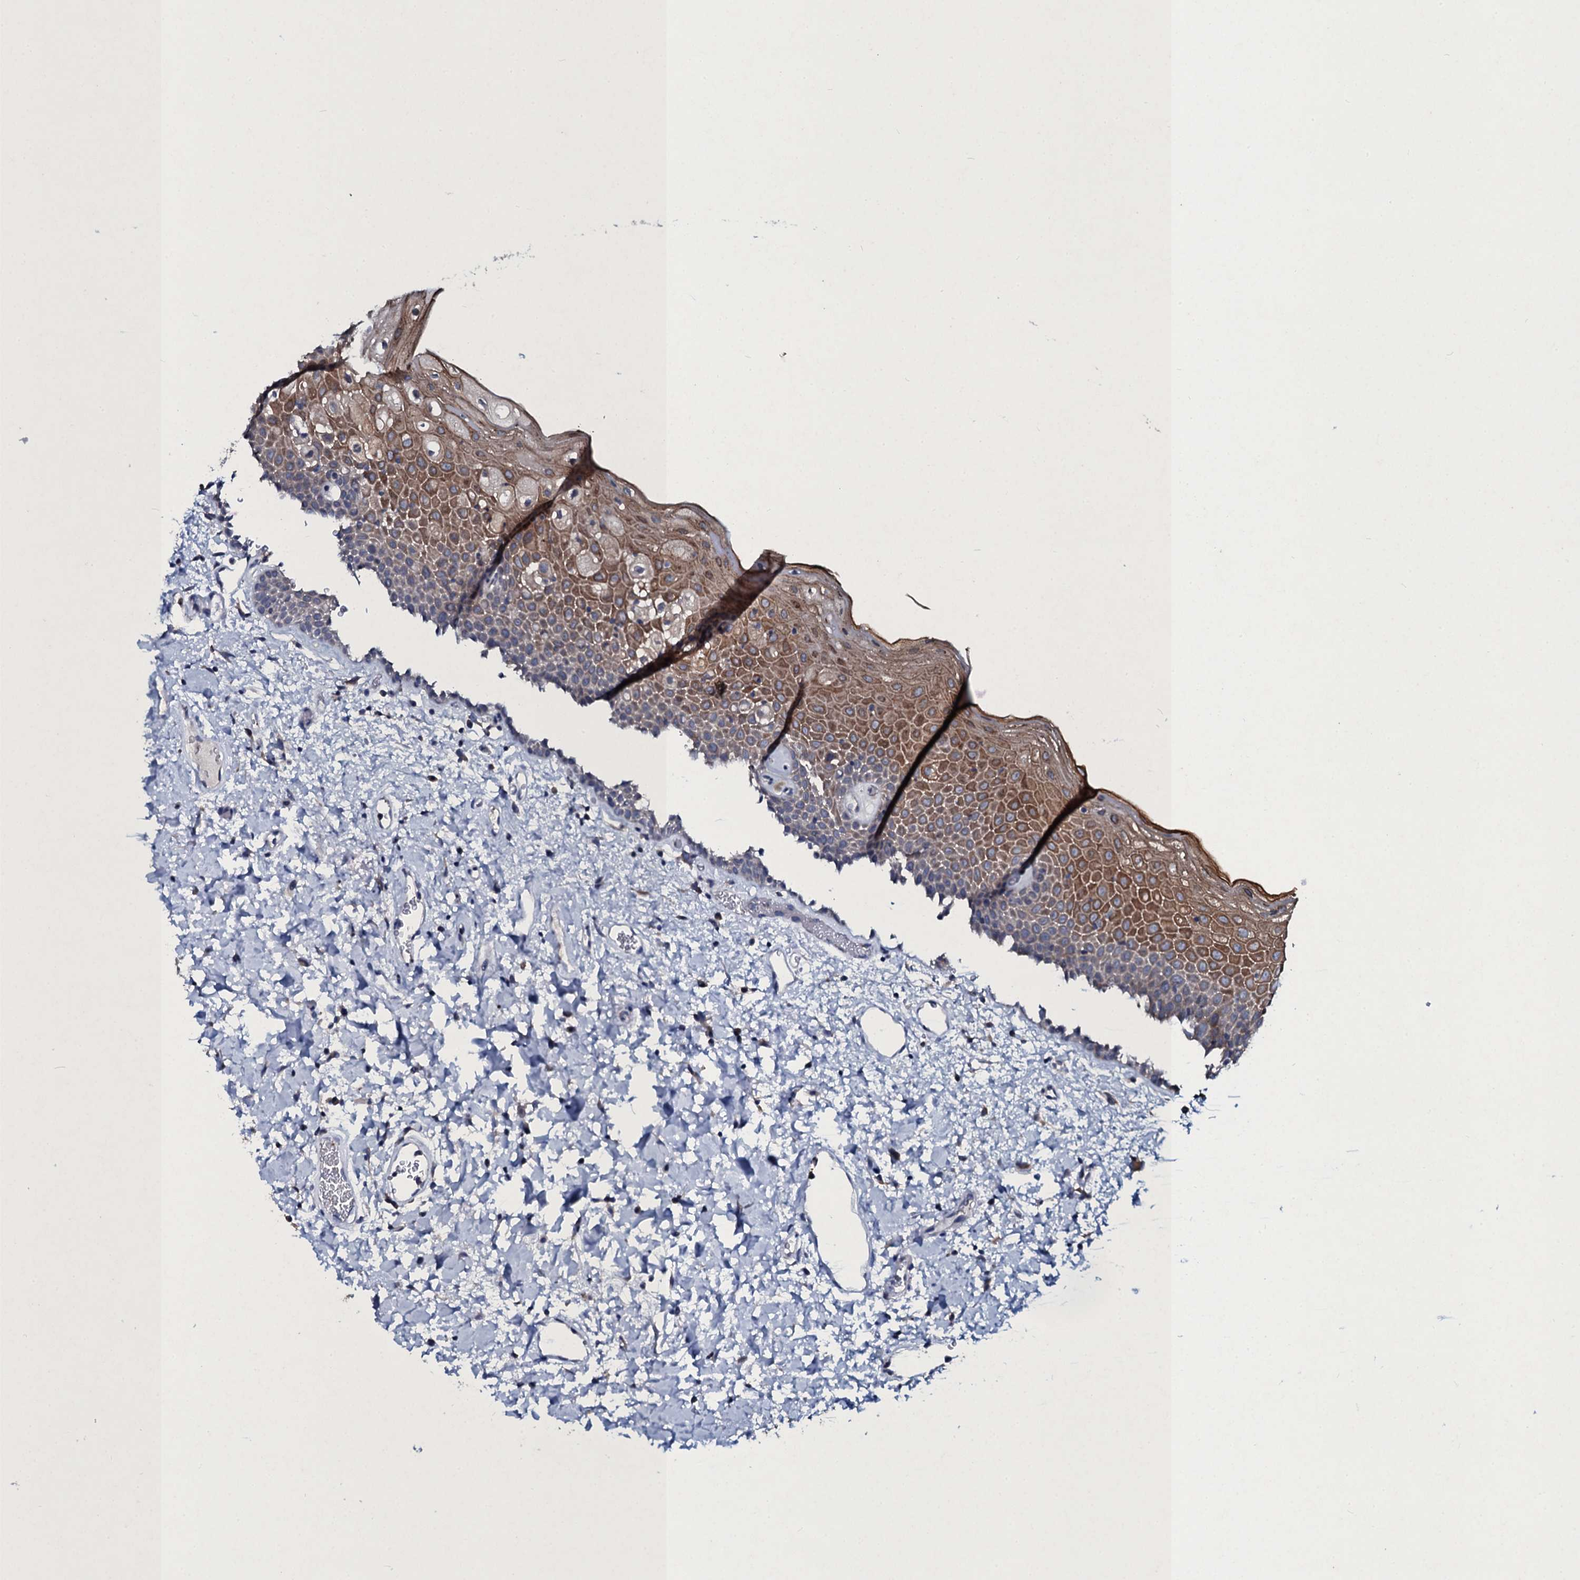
{"staining": {"intensity": "moderate", "quantity": "25%-75%", "location": "cytoplasmic/membranous"}, "tissue": "oral mucosa", "cell_type": "Squamous epithelial cells", "image_type": "normal", "snomed": [{"axis": "morphology", "description": "Normal tissue, NOS"}, {"axis": "topography", "description": "Oral tissue"}], "caption": "Oral mucosa was stained to show a protein in brown. There is medium levels of moderate cytoplasmic/membranous positivity in approximately 25%-75% of squamous epithelial cells. The staining was performed using DAB, with brown indicating positive protein expression. Nuclei are stained blue with hematoxylin.", "gene": "TPGS2", "patient": {"sex": "male", "age": 74}}